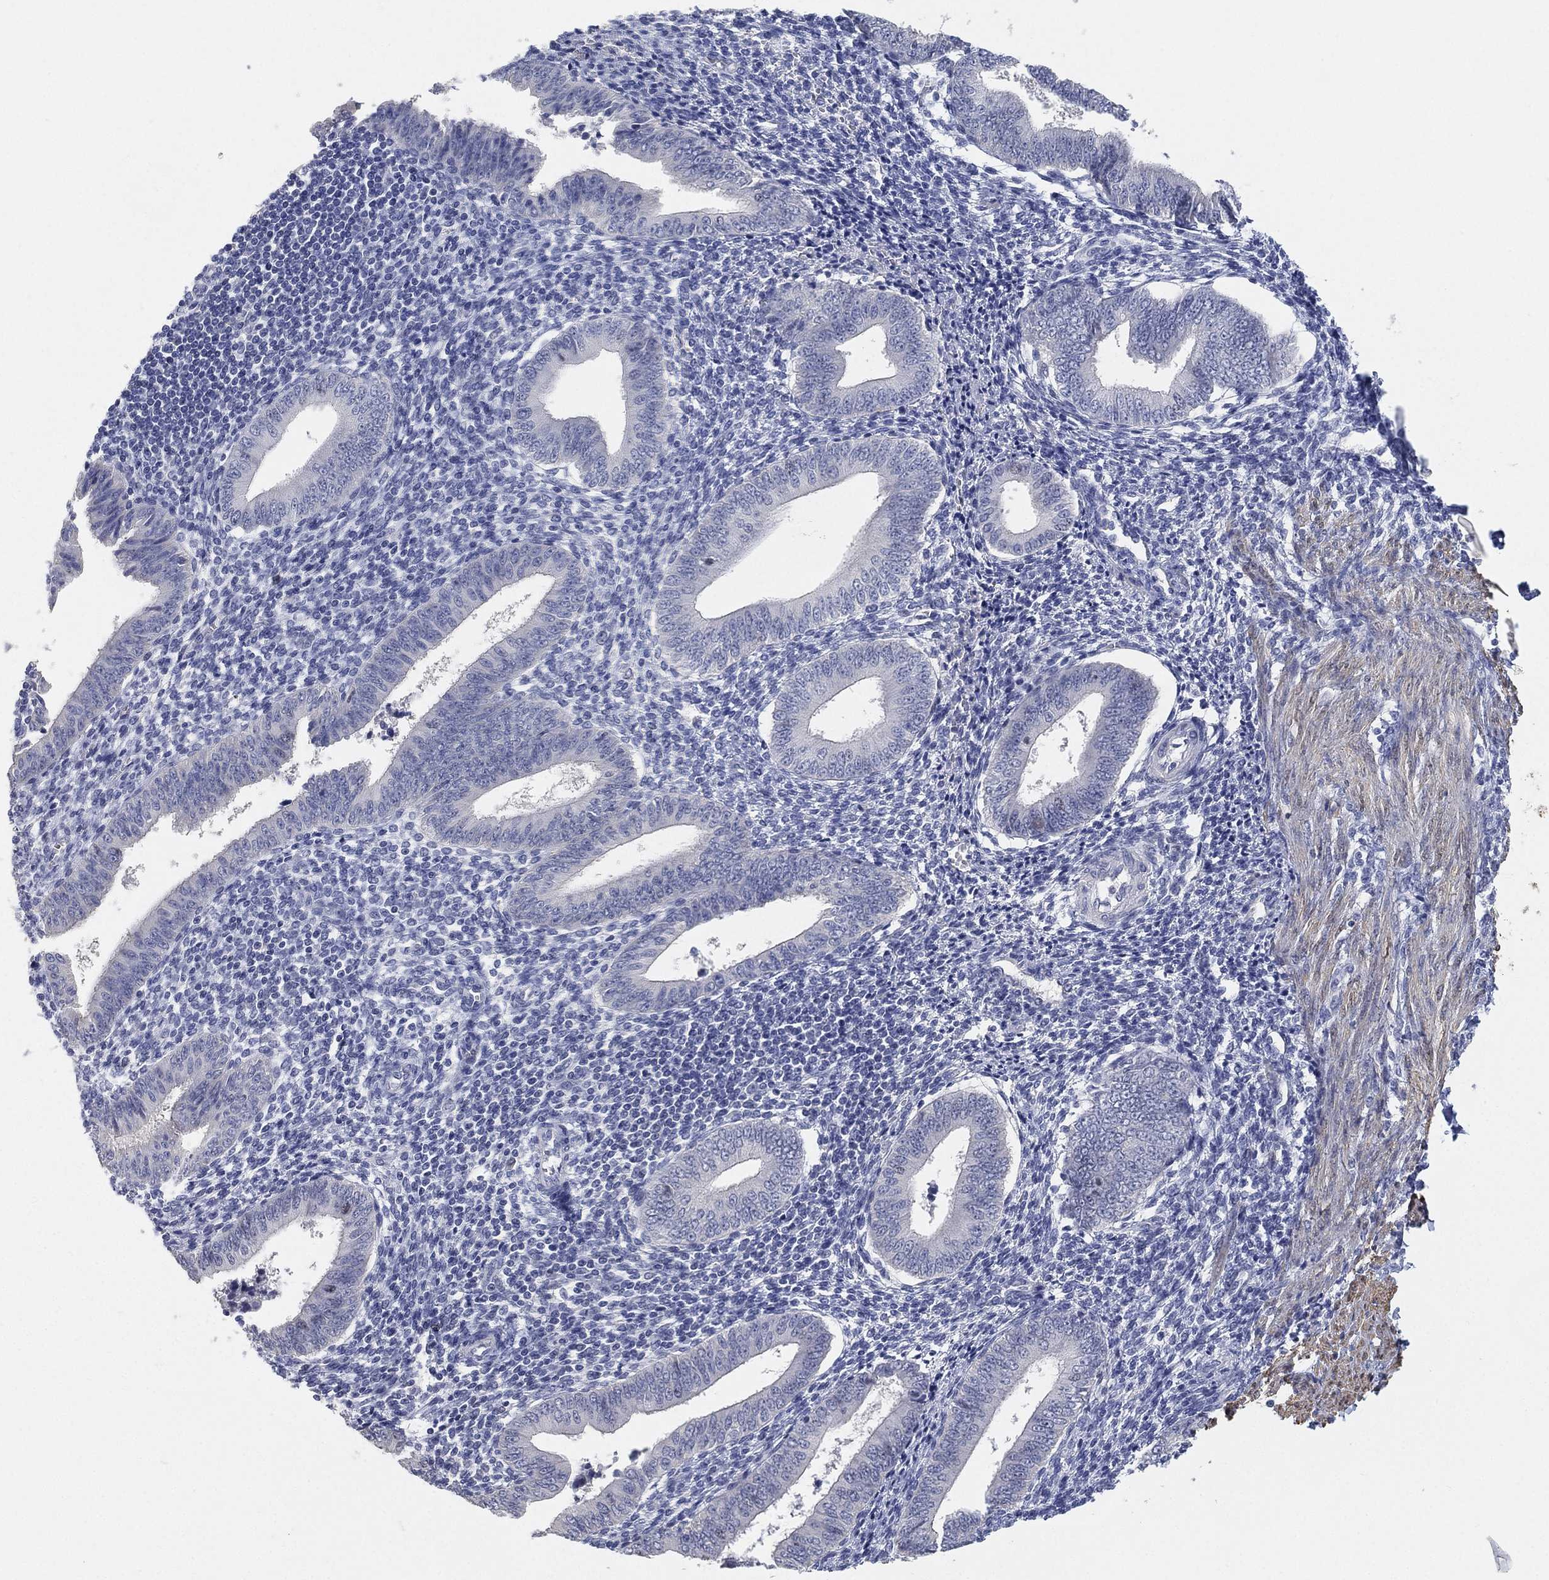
{"staining": {"intensity": "negative", "quantity": "none", "location": "none"}, "tissue": "endometrium", "cell_type": "Cells in endometrial stroma", "image_type": "normal", "snomed": [{"axis": "morphology", "description": "Normal tissue, NOS"}, {"axis": "topography", "description": "Endometrium"}], "caption": "Immunohistochemistry of unremarkable human endometrium demonstrates no positivity in cells in endometrial stroma.", "gene": "FAM187B", "patient": {"sex": "female", "age": 39}}